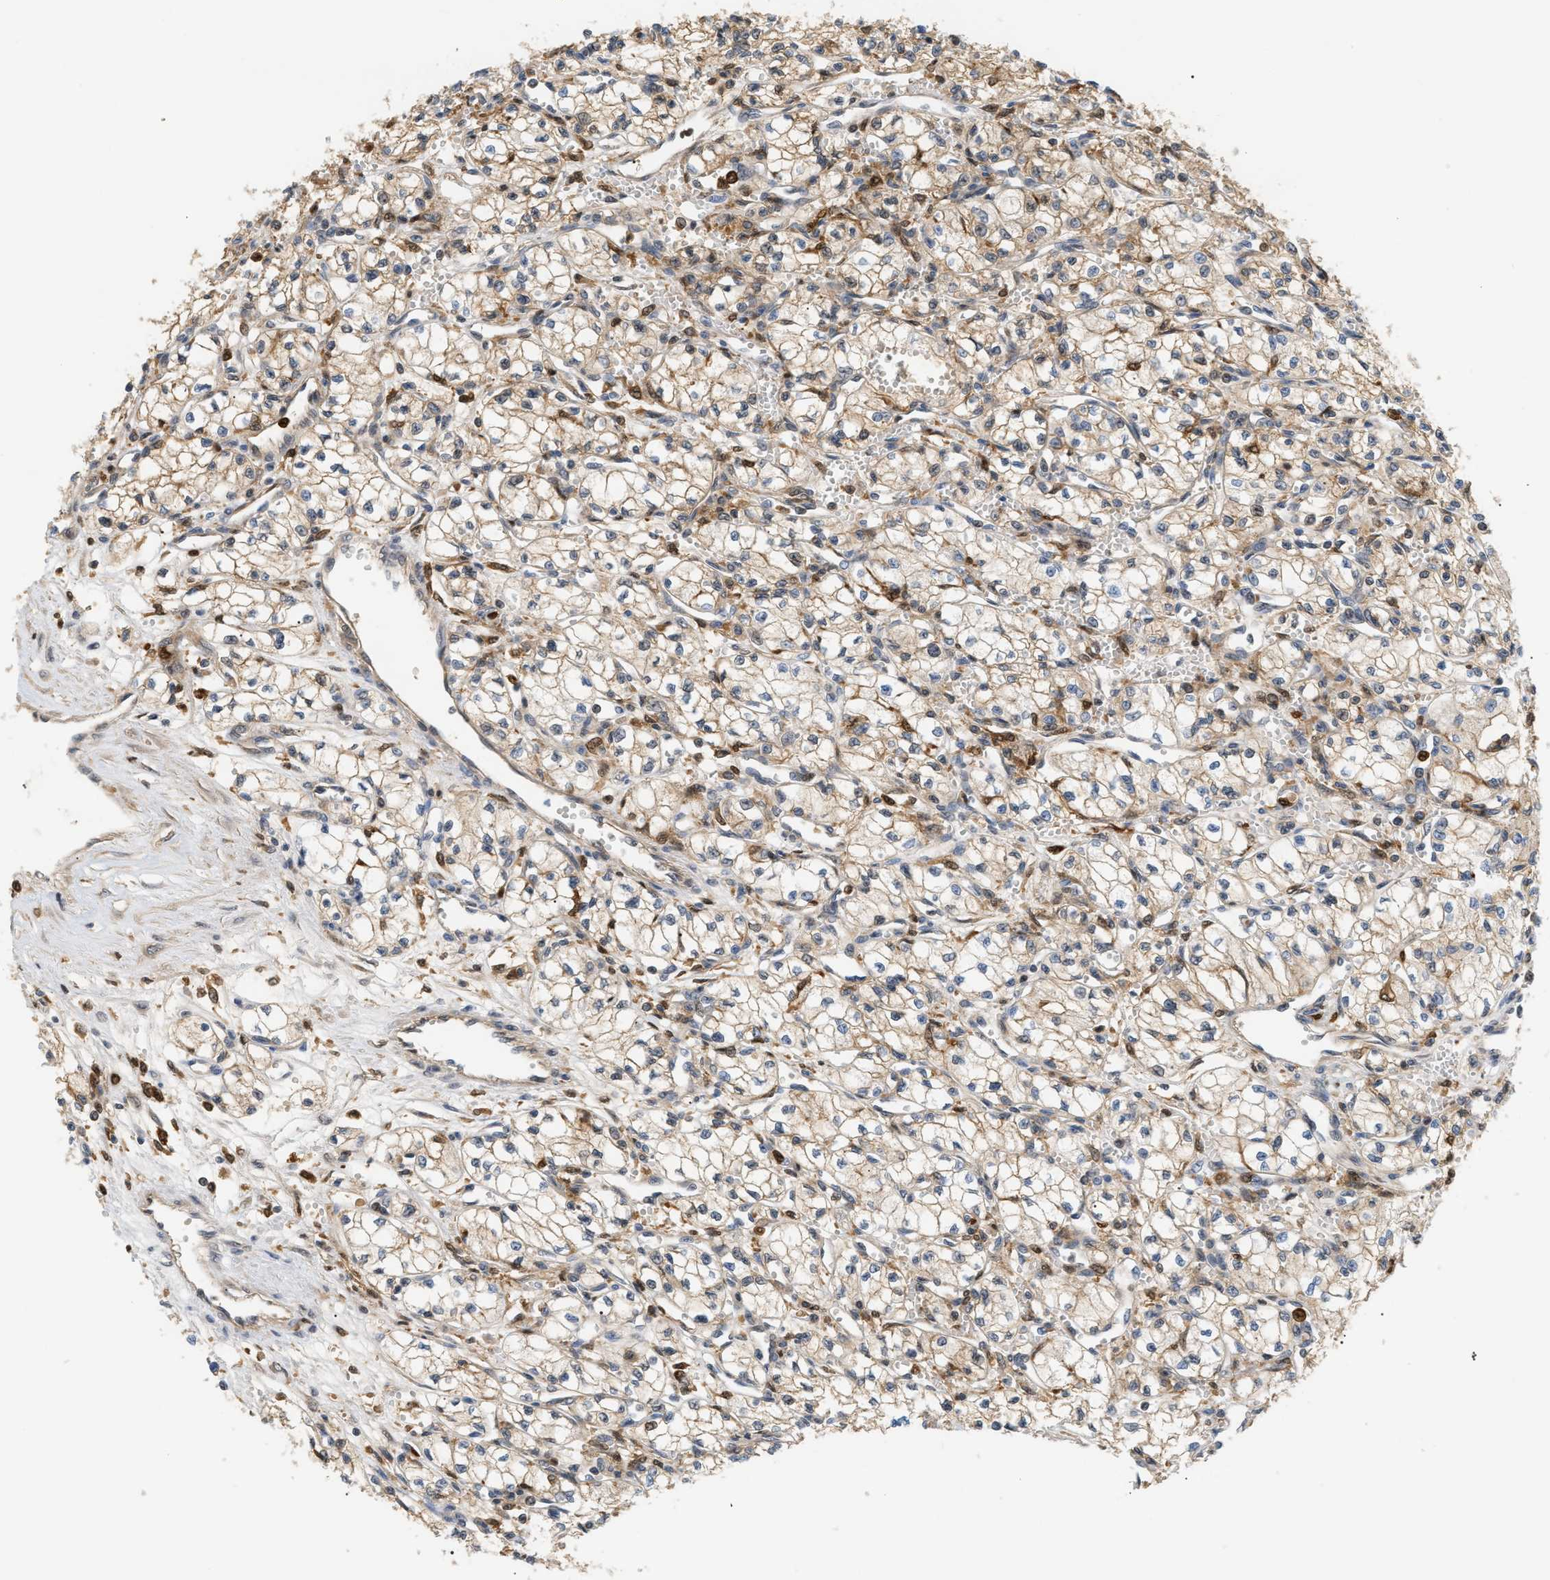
{"staining": {"intensity": "weak", "quantity": ">75%", "location": "cytoplasmic/membranous"}, "tissue": "renal cancer", "cell_type": "Tumor cells", "image_type": "cancer", "snomed": [{"axis": "morphology", "description": "Normal tissue, NOS"}, {"axis": "morphology", "description": "Adenocarcinoma, NOS"}, {"axis": "topography", "description": "Kidney"}], "caption": "Immunohistochemical staining of human renal adenocarcinoma exhibits low levels of weak cytoplasmic/membranous expression in approximately >75% of tumor cells.", "gene": "PYCARD", "patient": {"sex": "male", "age": 59}}